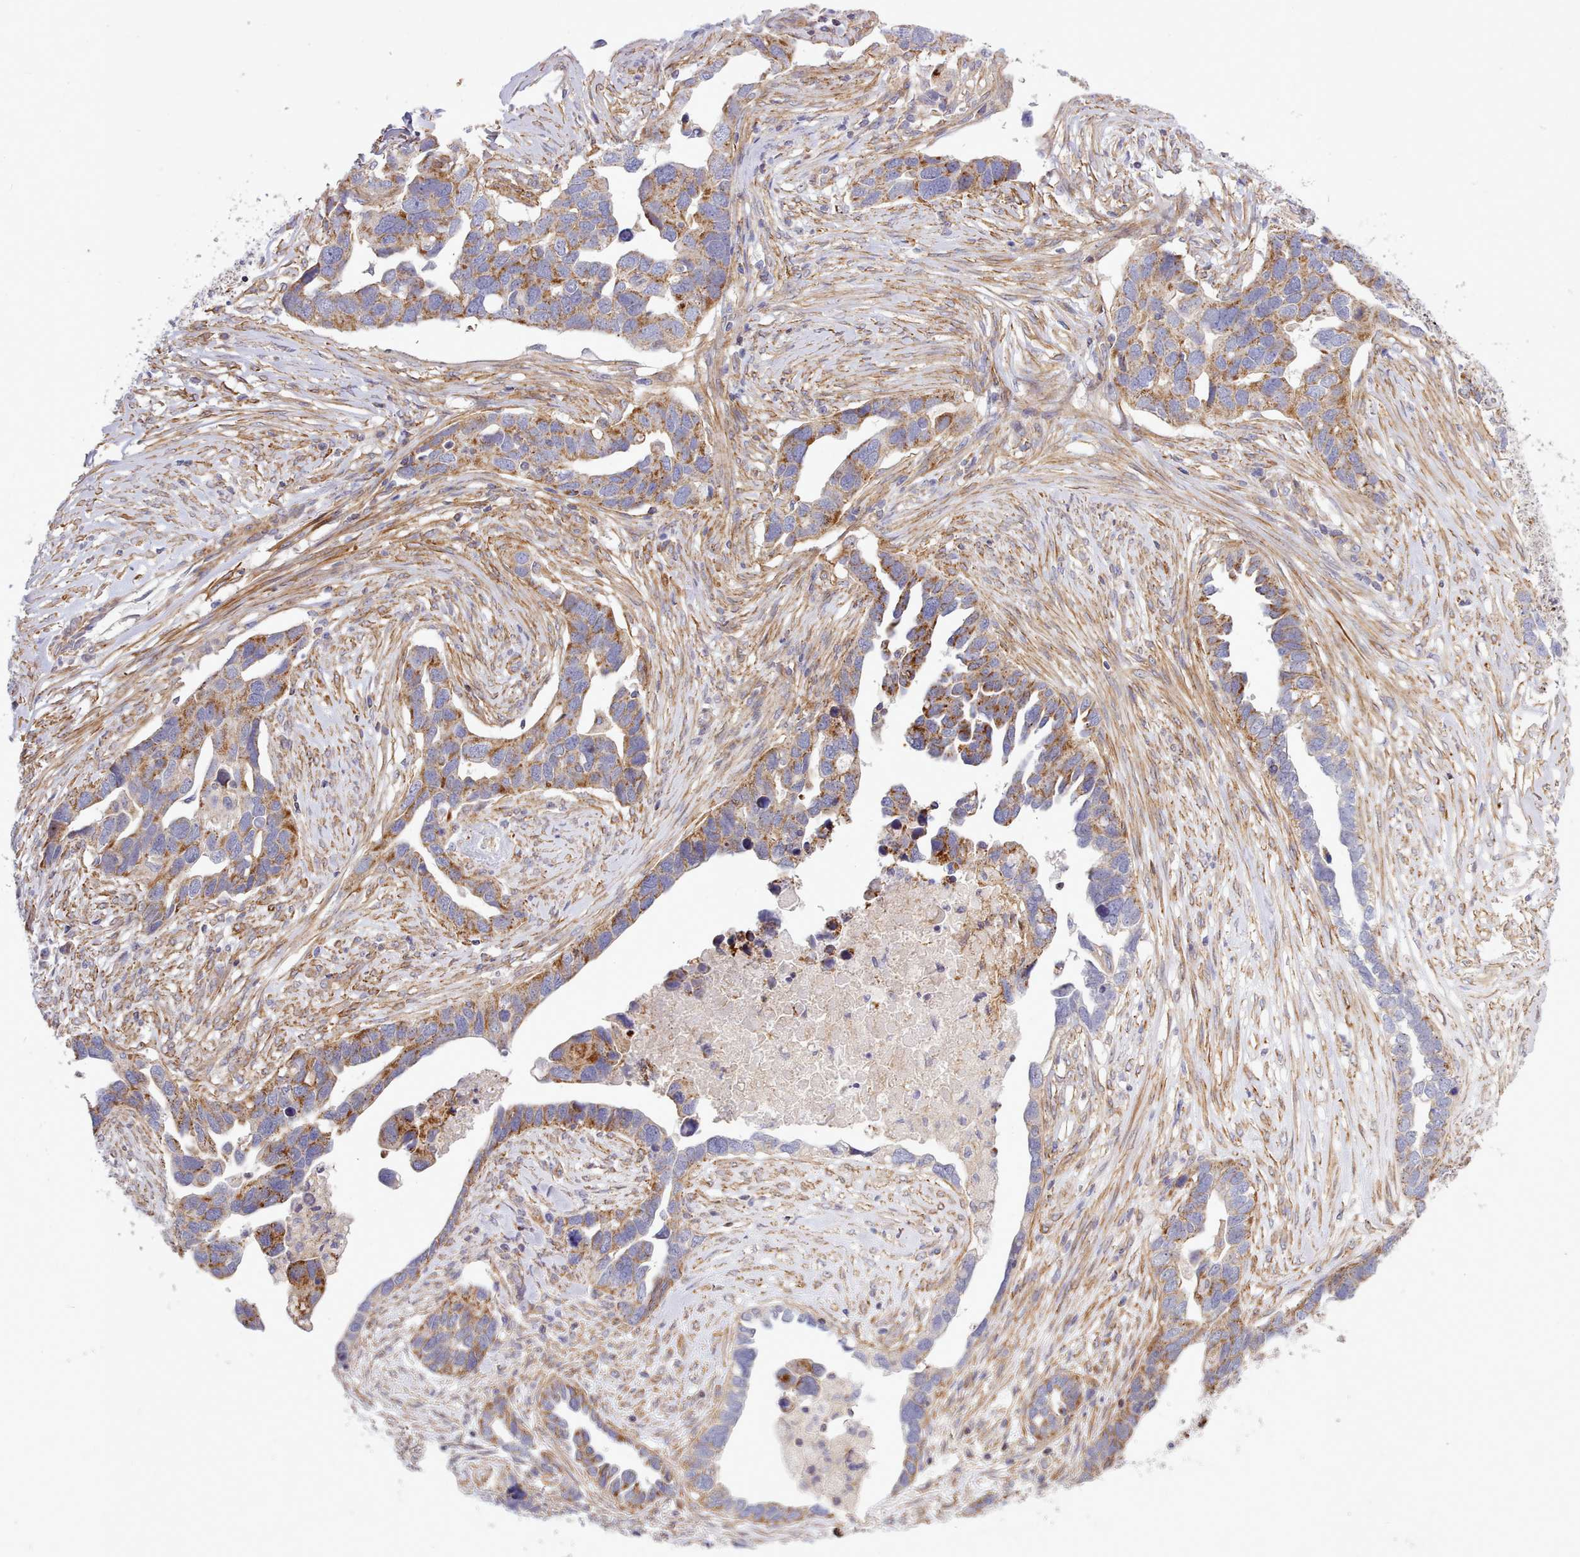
{"staining": {"intensity": "moderate", "quantity": ">75%", "location": "cytoplasmic/membranous"}, "tissue": "ovarian cancer", "cell_type": "Tumor cells", "image_type": "cancer", "snomed": [{"axis": "morphology", "description": "Cystadenocarcinoma, serous, NOS"}, {"axis": "topography", "description": "Ovary"}], "caption": "The image shows staining of ovarian cancer, revealing moderate cytoplasmic/membranous protein staining (brown color) within tumor cells. The staining is performed using DAB brown chromogen to label protein expression. The nuclei are counter-stained blue using hematoxylin.", "gene": "MRPL21", "patient": {"sex": "female", "age": 54}}